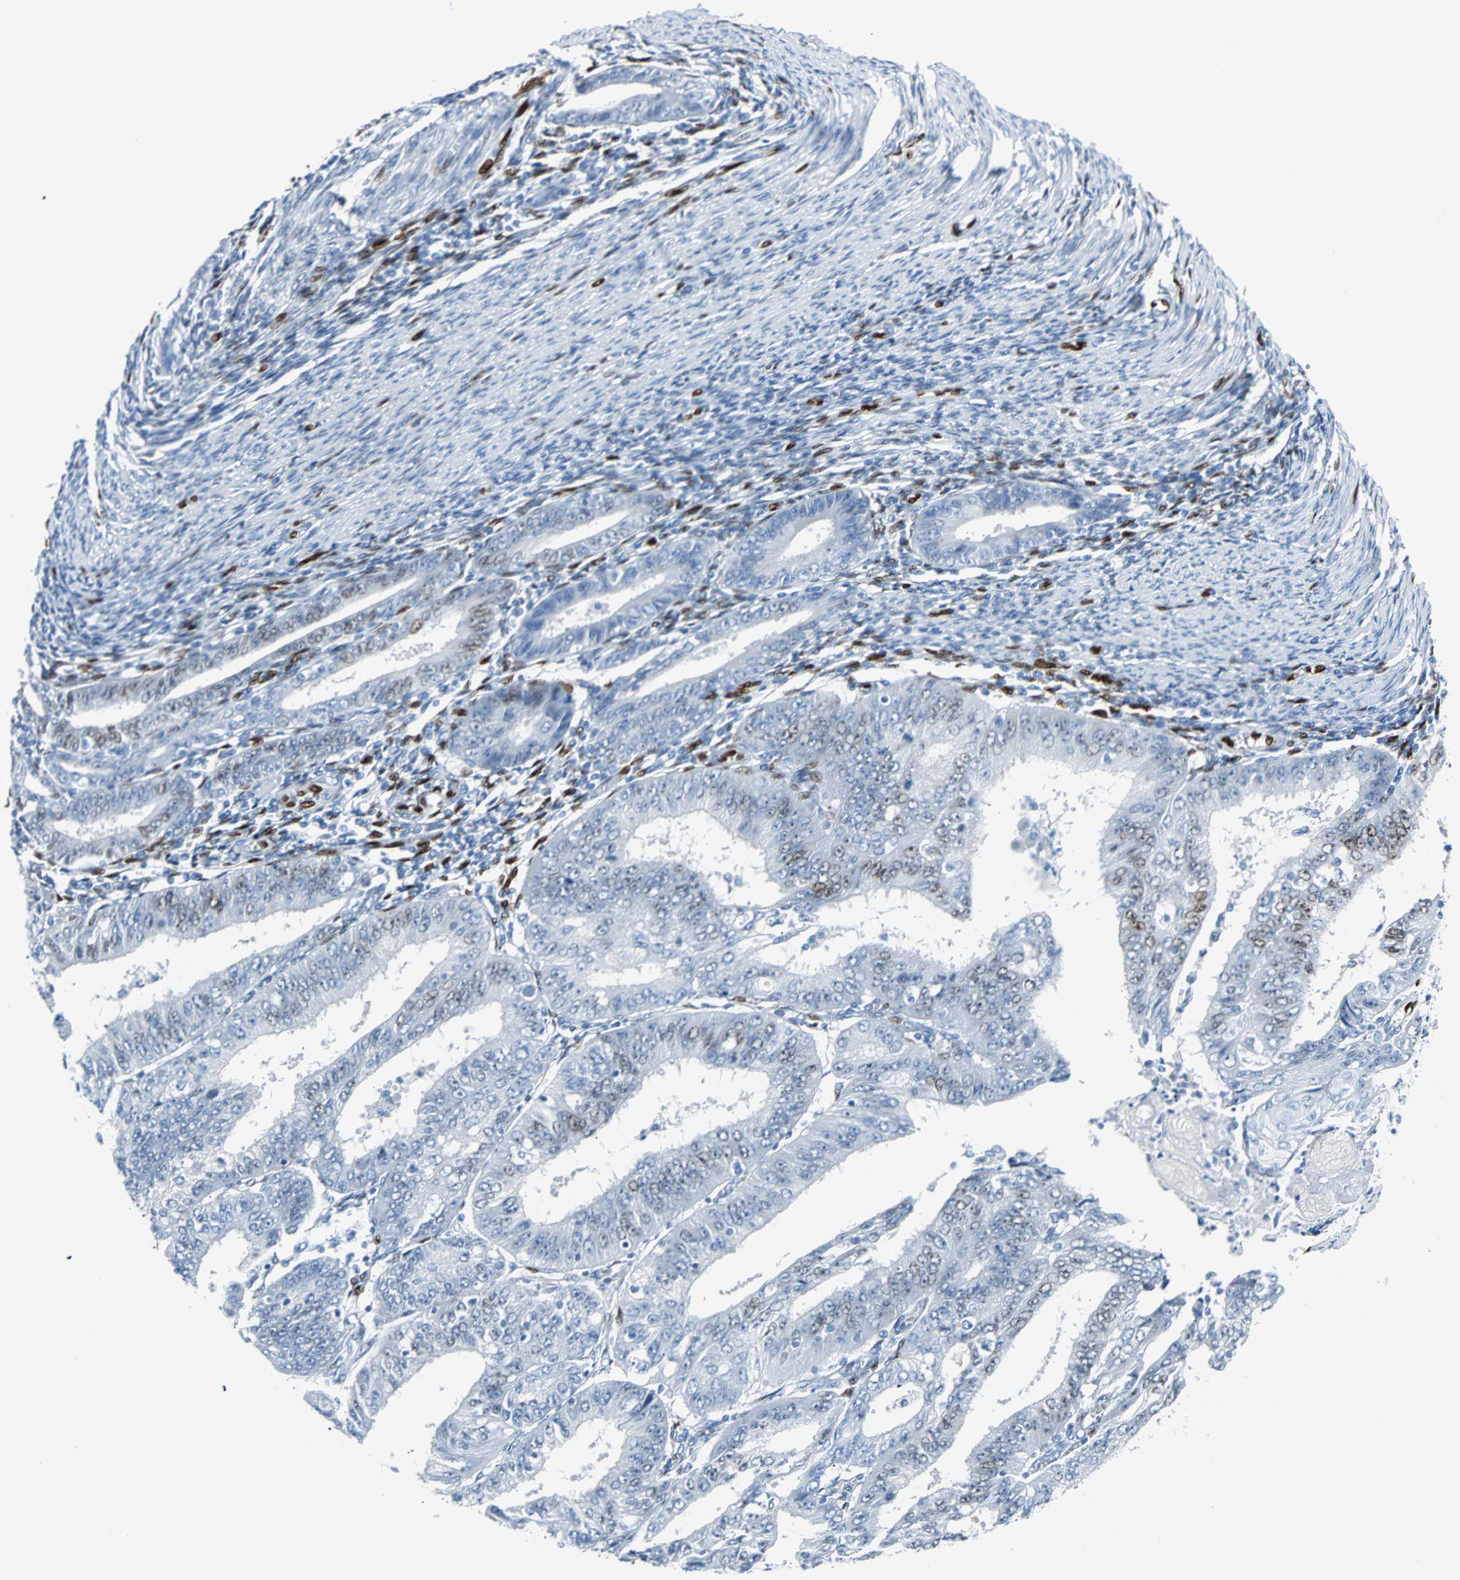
{"staining": {"intensity": "weak", "quantity": "<25%", "location": "nuclear"}, "tissue": "endometrial cancer", "cell_type": "Tumor cells", "image_type": "cancer", "snomed": [{"axis": "morphology", "description": "Adenocarcinoma, NOS"}, {"axis": "topography", "description": "Endometrium"}], "caption": "Endometrial cancer was stained to show a protein in brown. There is no significant positivity in tumor cells.", "gene": "IL33", "patient": {"sex": "female", "age": 42}}